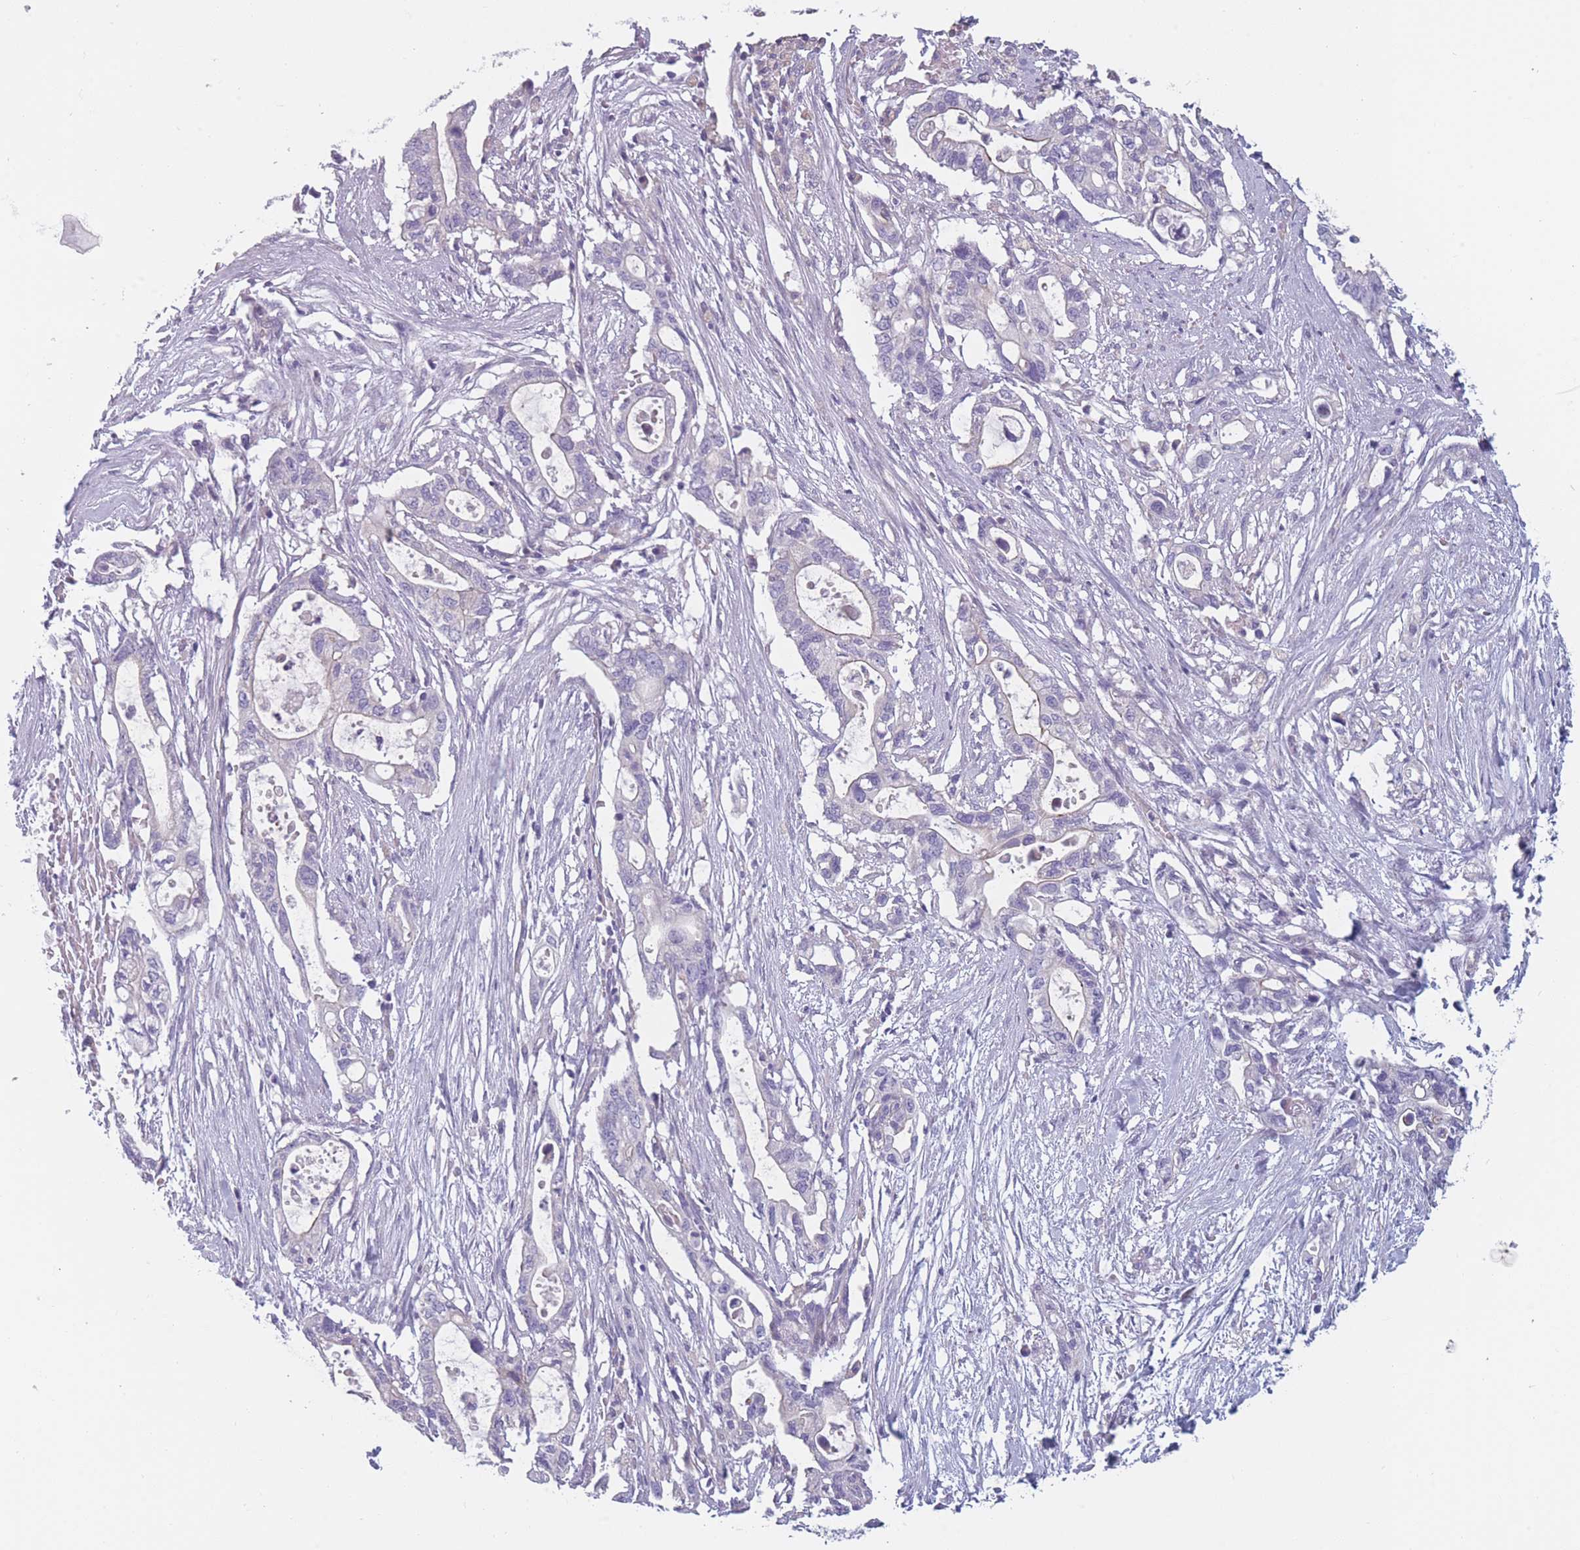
{"staining": {"intensity": "negative", "quantity": "none", "location": "none"}, "tissue": "pancreatic cancer", "cell_type": "Tumor cells", "image_type": "cancer", "snomed": [{"axis": "morphology", "description": "Adenocarcinoma, NOS"}, {"axis": "topography", "description": "Pancreas"}], "caption": "Tumor cells show no significant staining in pancreatic cancer (adenocarcinoma).", "gene": "FAM83F", "patient": {"sex": "female", "age": 72}}